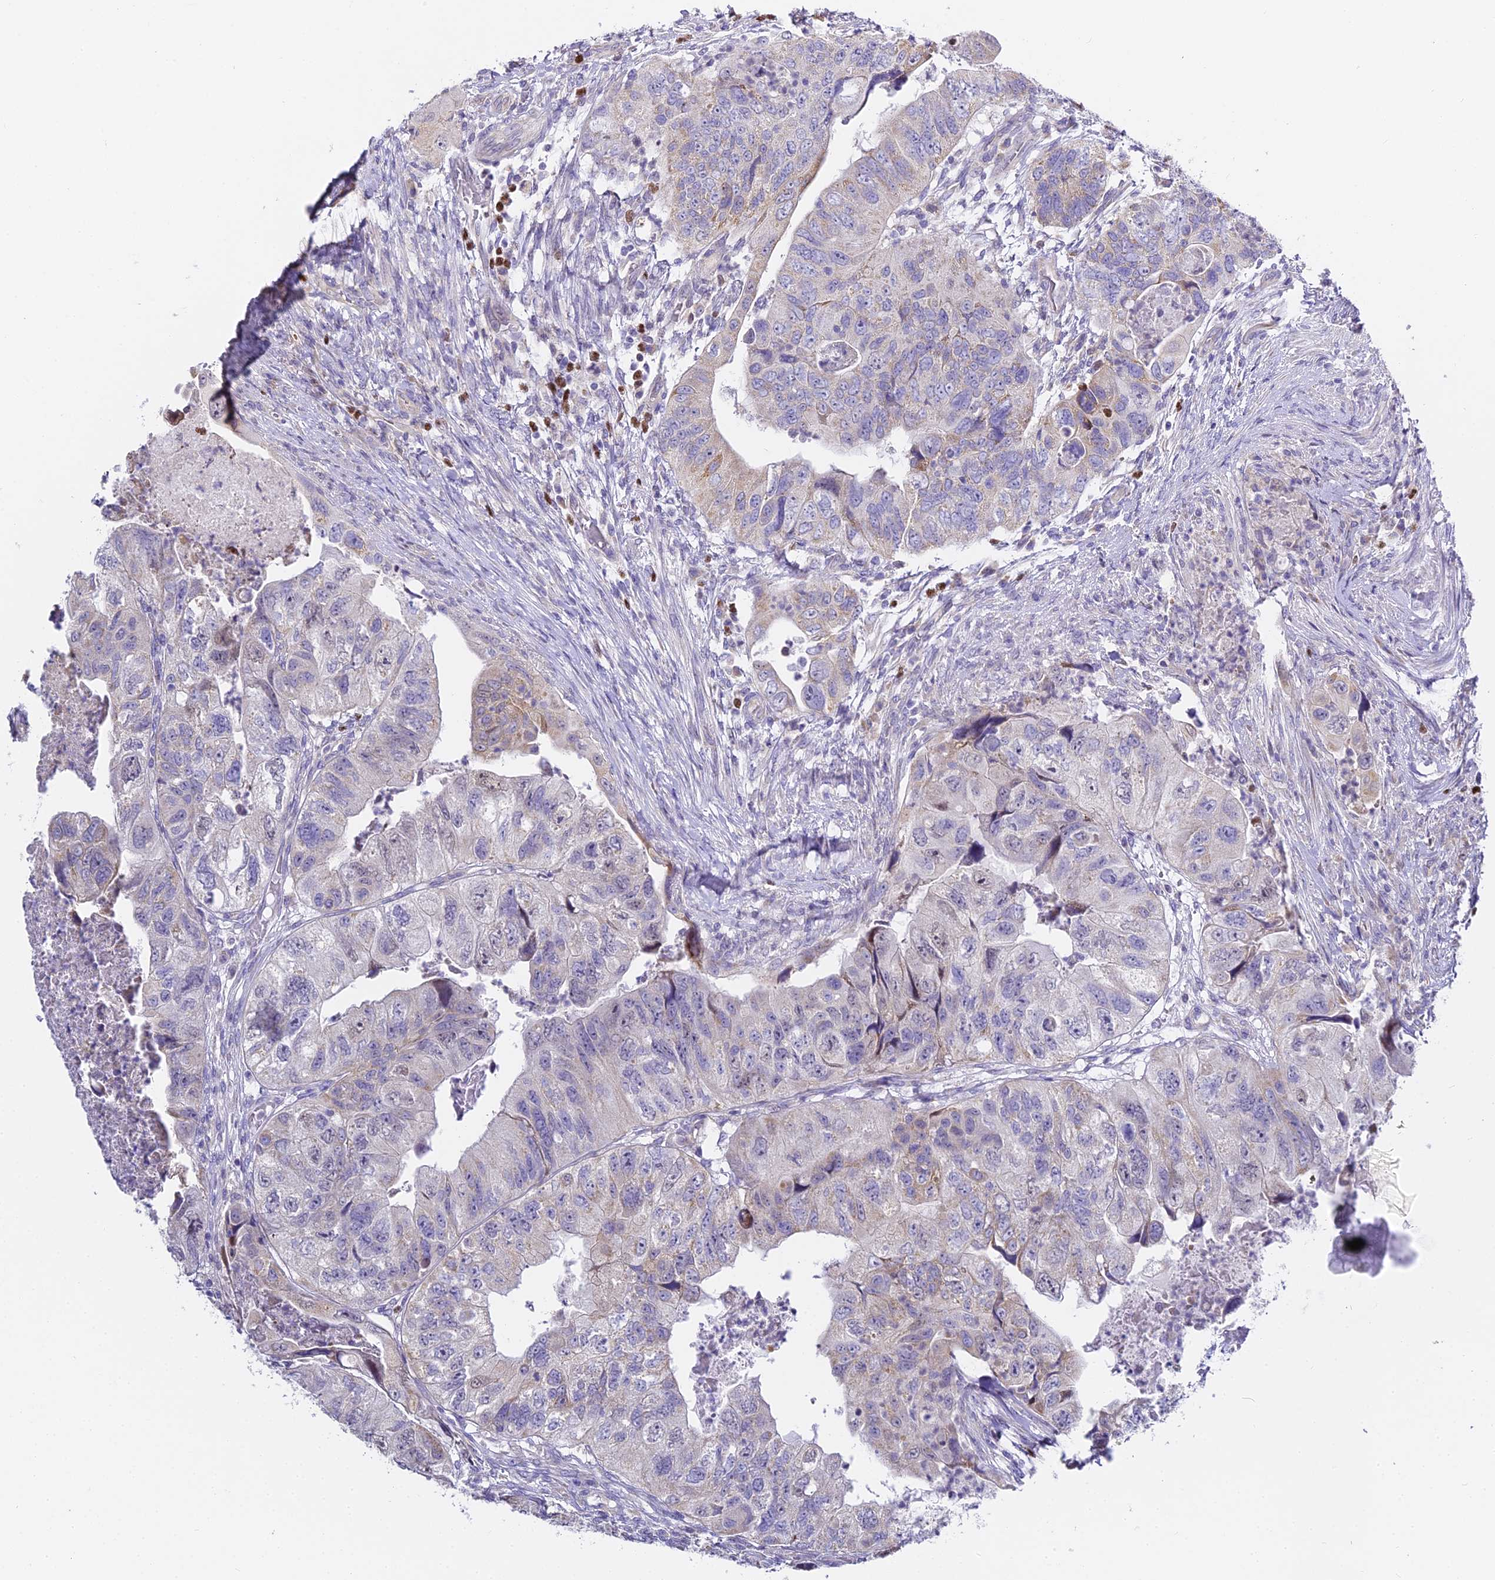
{"staining": {"intensity": "weak", "quantity": "<25%", "location": "cytoplasmic/membranous"}, "tissue": "colorectal cancer", "cell_type": "Tumor cells", "image_type": "cancer", "snomed": [{"axis": "morphology", "description": "Adenocarcinoma, NOS"}, {"axis": "topography", "description": "Rectum"}], "caption": "IHC histopathology image of human colorectal cancer (adenocarcinoma) stained for a protein (brown), which demonstrates no expression in tumor cells.", "gene": "SERP1", "patient": {"sex": "male", "age": 63}}